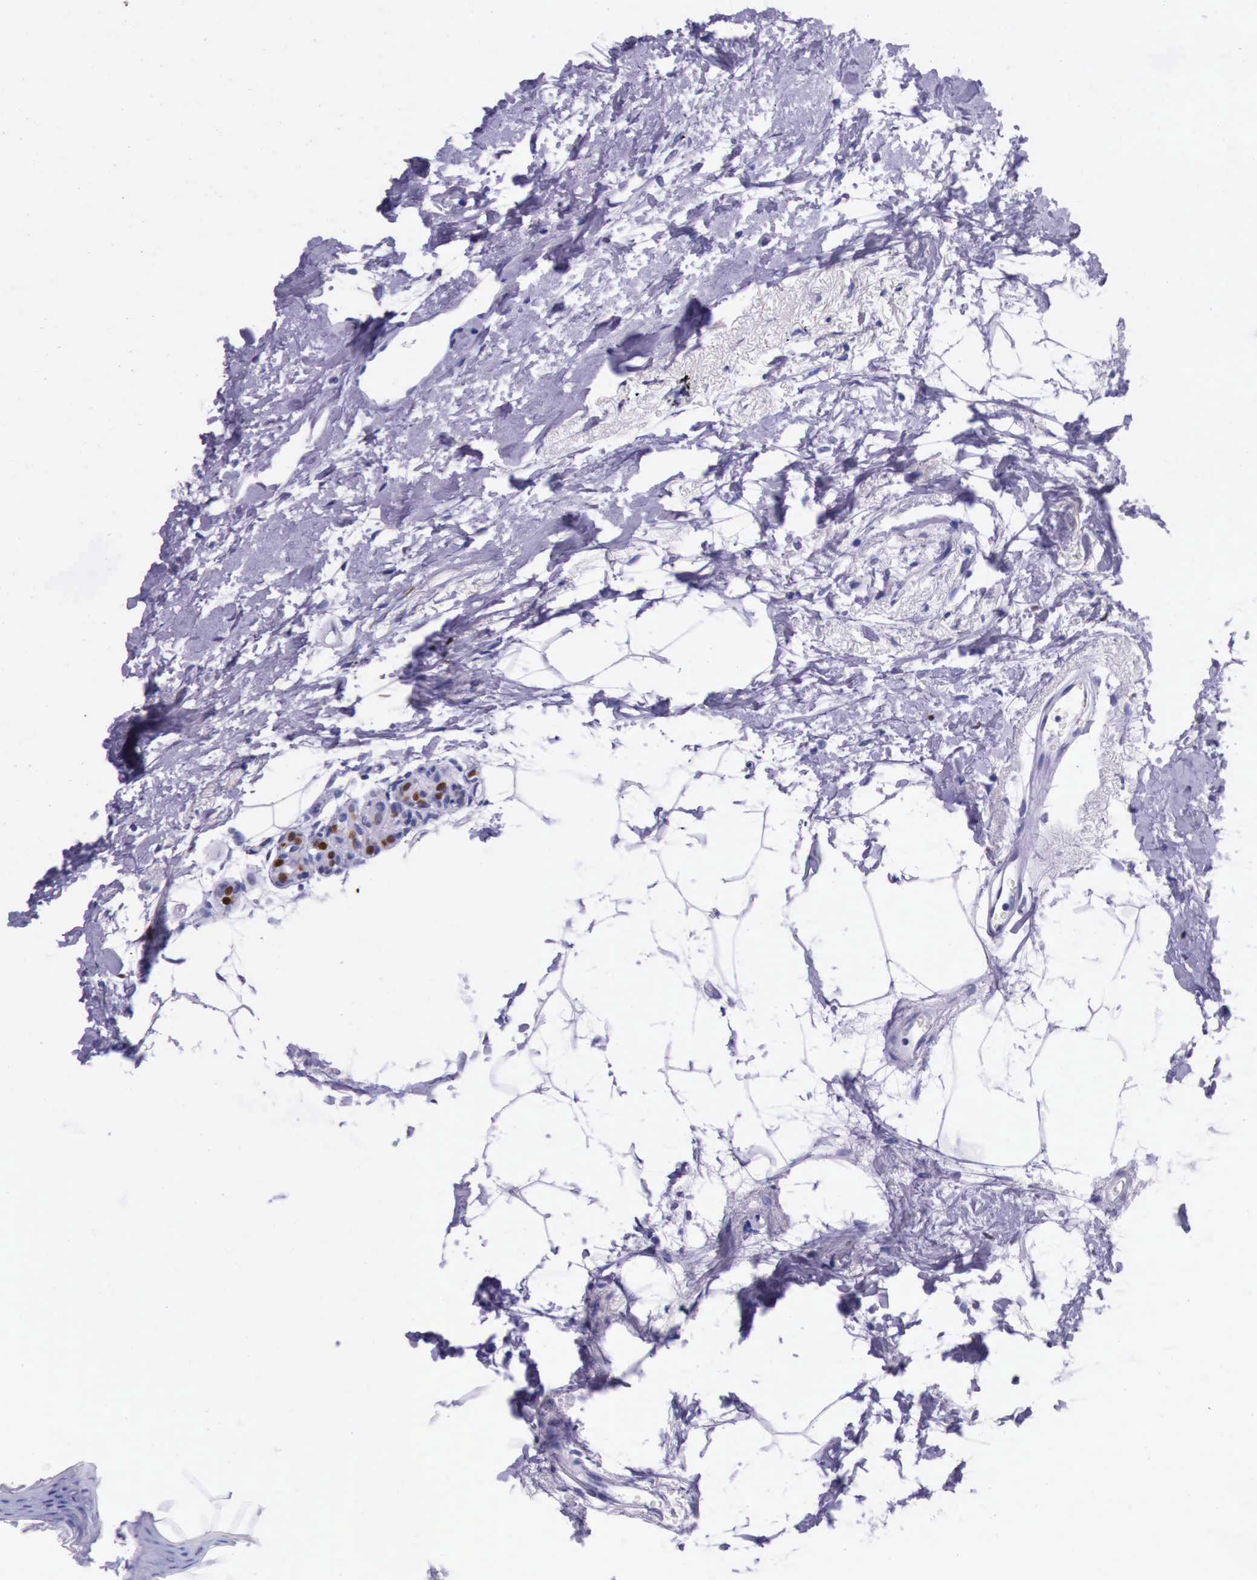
{"staining": {"intensity": "strong", "quantity": "25%-75%", "location": "nuclear"}, "tissue": "breast cancer", "cell_type": "Tumor cells", "image_type": "cancer", "snomed": [{"axis": "morphology", "description": "Duct carcinoma"}, {"axis": "topography", "description": "Breast"}], "caption": "Strong nuclear protein staining is seen in approximately 25%-75% of tumor cells in breast cancer (invasive ductal carcinoma). The staining was performed using DAB to visualize the protein expression in brown, while the nuclei were stained in blue with hematoxylin (Magnification: 20x).", "gene": "ESR1", "patient": {"sex": "female", "age": 64}}